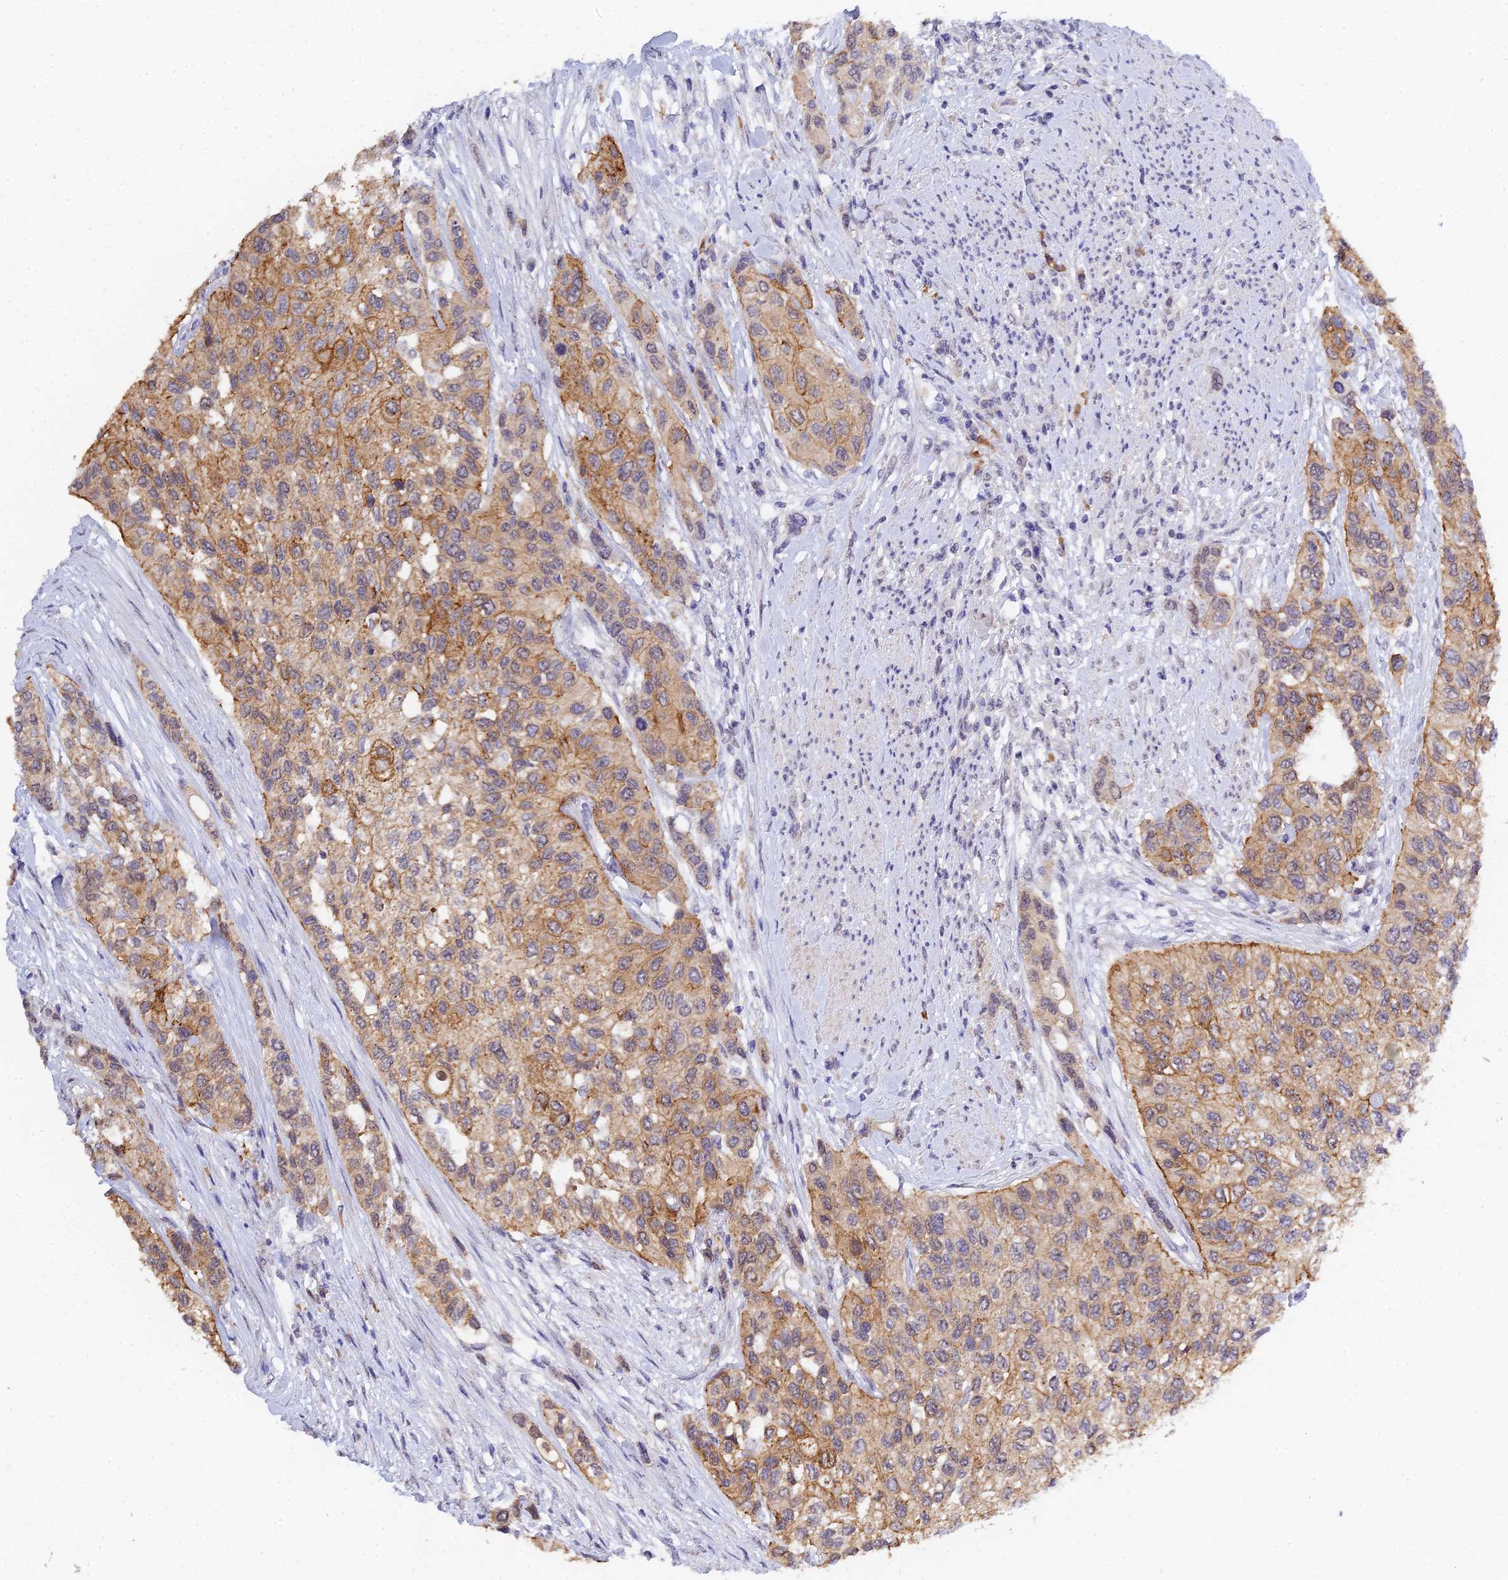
{"staining": {"intensity": "moderate", "quantity": ">75%", "location": "cytoplasmic/membranous"}, "tissue": "urothelial cancer", "cell_type": "Tumor cells", "image_type": "cancer", "snomed": [{"axis": "morphology", "description": "Normal tissue, NOS"}, {"axis": "morphology", "description": "Urothelial carcinoma, High grade"}, {"axis": "topography", "description": "Vascular tissue"}, {"axis": "topography", "description": "Urinary bladder"}], "caption": "Brown immunohistochemical staining in human high-grade urothelial carcinoma exhibits moderate cytoplasmic/membranous positivity in approximately >75% of tumor cells. Nuclei are stained in blue.", "gene": "HOXB1", "patient": {"sex": "female", "age": 56}}